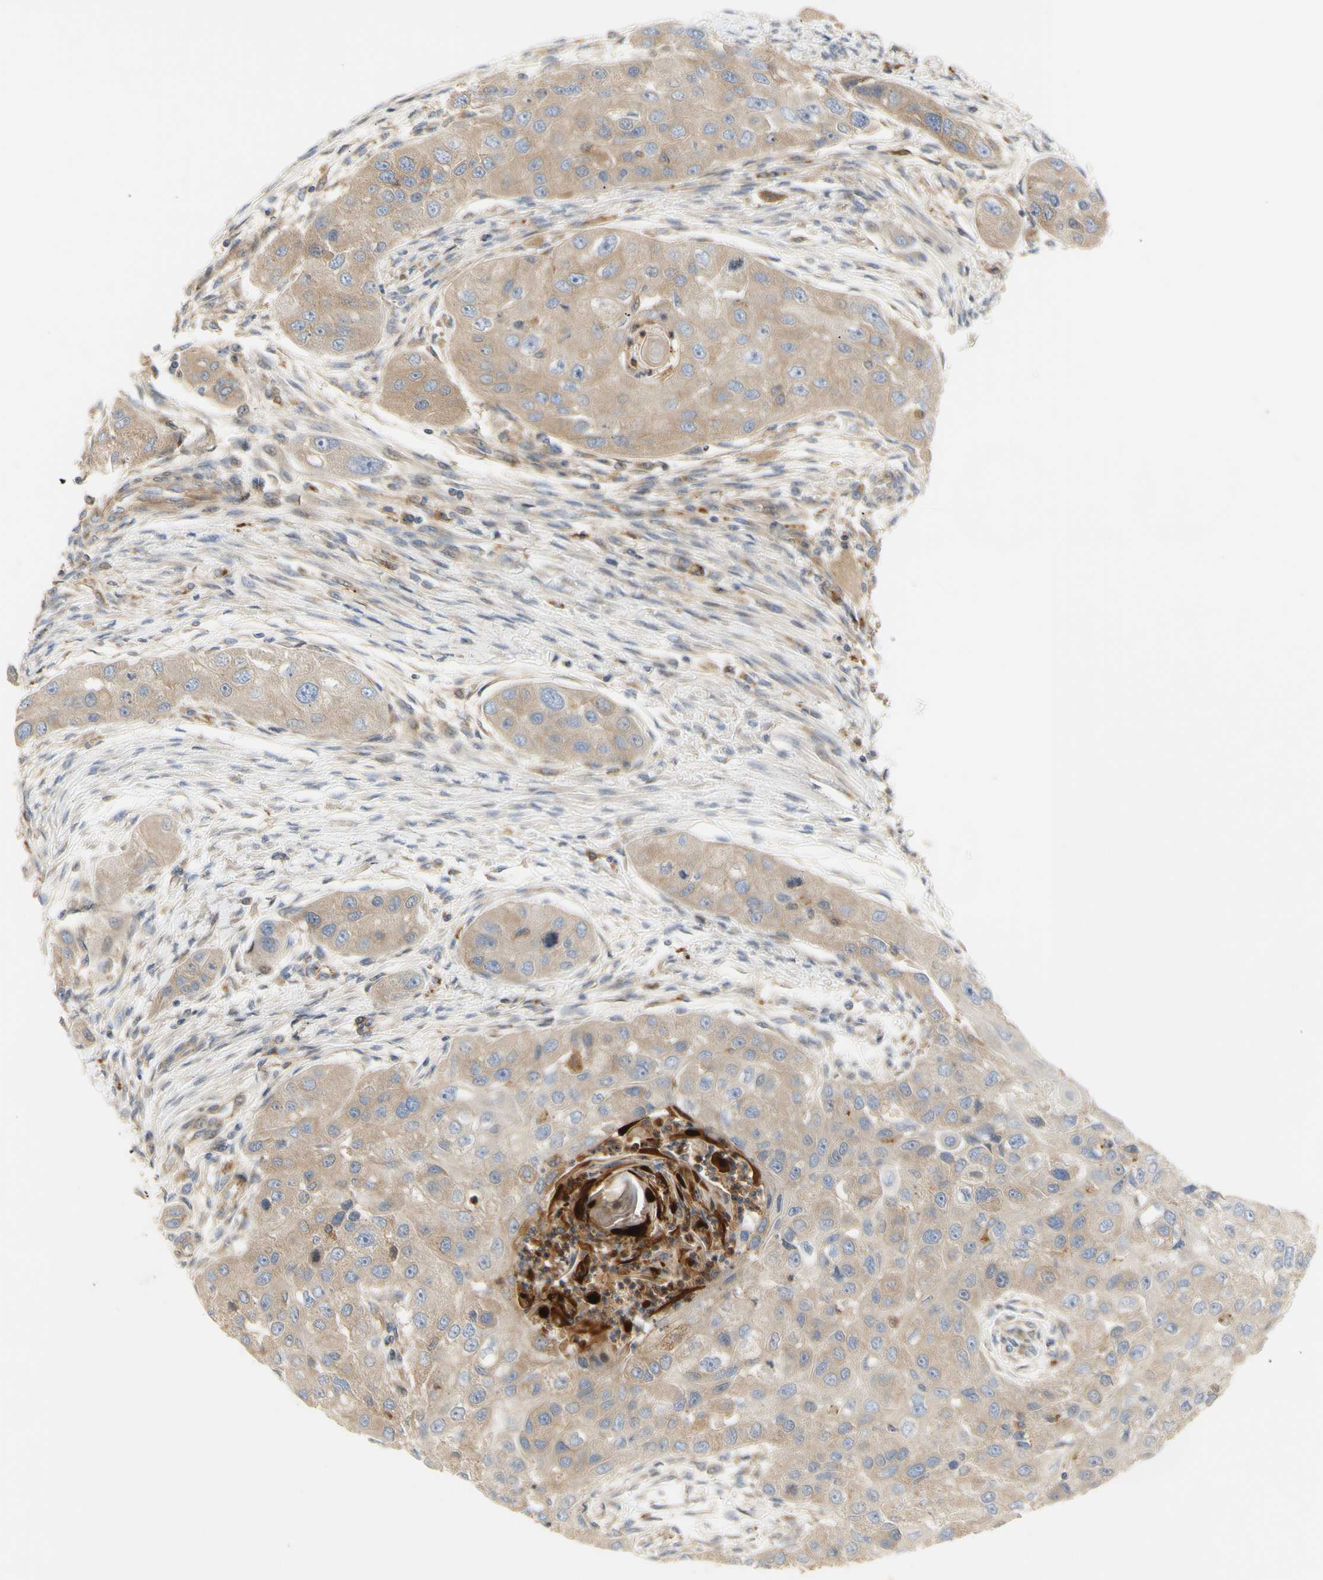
{"staining": {"intensity": "weak", "quantity": ">75%", "location": "cytoplasmic/membranous"}, "tissue": "head and neck cancer", "cell_type": "Tumor cells", "image_type": "cancer", "snomed": [{"axis": "morphology", "description": "Normal tissue, NOS"}, {"axis": "morphology", "description": "Squamous cell carcinoma, NOS"}, {"axis": "topography", "description": "Skeletal muscle"}, {"axis": "topography", "description": "Head-Neck"}], "caption": "An image showing weak cytoplasmic/membranous positivity in approximately >75% of tumor cells in squamous cell carcinoma (head and neck), as visualized by brown immunohistochemical staining.", "gene": "TUBG2", "patient": {"sex": "male", "age": 51}}